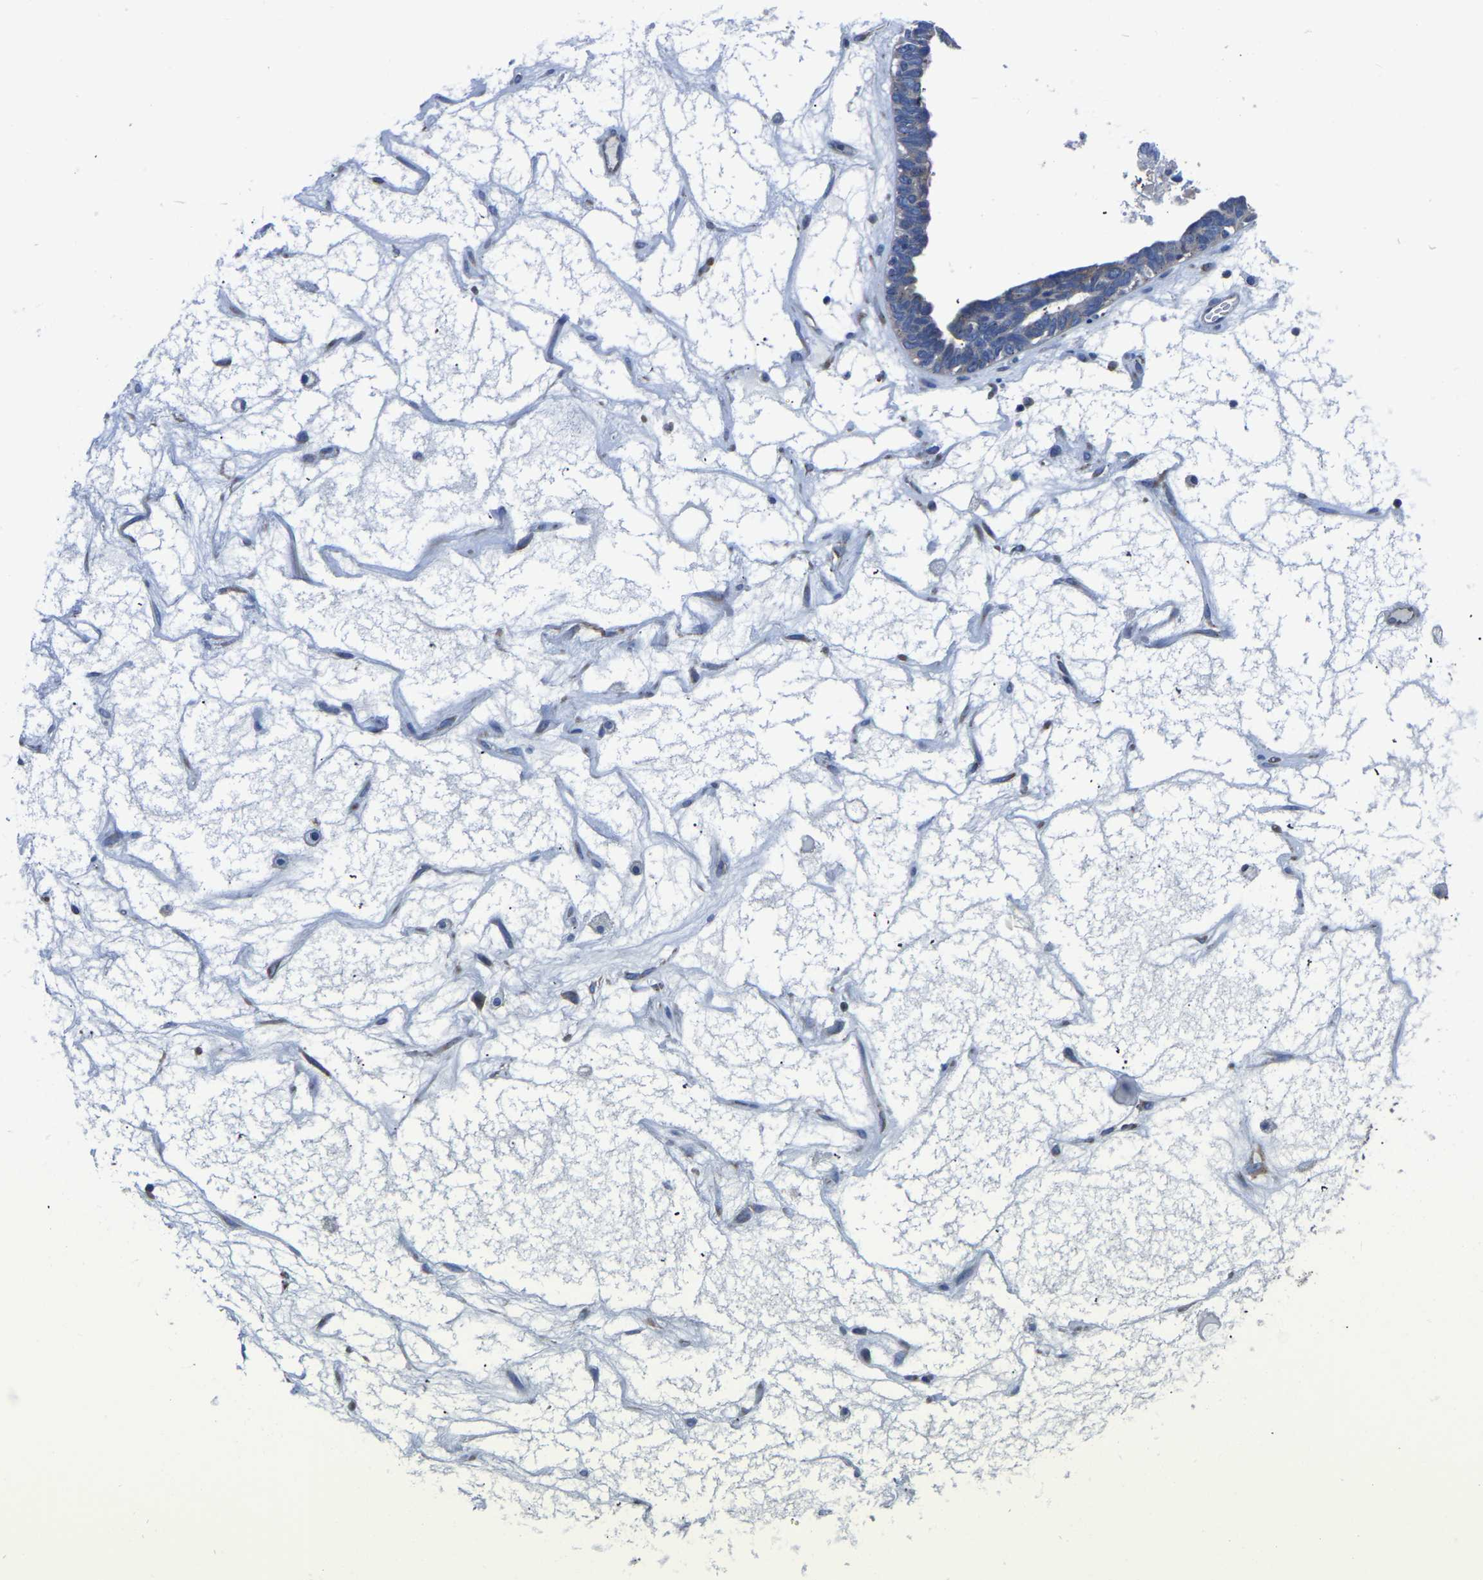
{"staining": {"intensity": "moderate", "quantity": "<25%", "location": "cytoplasmic/membranous"}, "tissue": "ovarian cancer", "cell_type": "Tumor cells", "image_type": "cancer", "snomed": [{"axis": "morphology", "description": "Cystadenocarcinoma, serous, NOS"}, {"axis": "topography", "description": "Ovary"}], "caption": "Moderate cytoplasmic/membranous protein staining is appreciated in about <25% of tumor cells in ovarian cancer.", "gene": "TFG", "patient": {"sex": "female", "age": 79}}